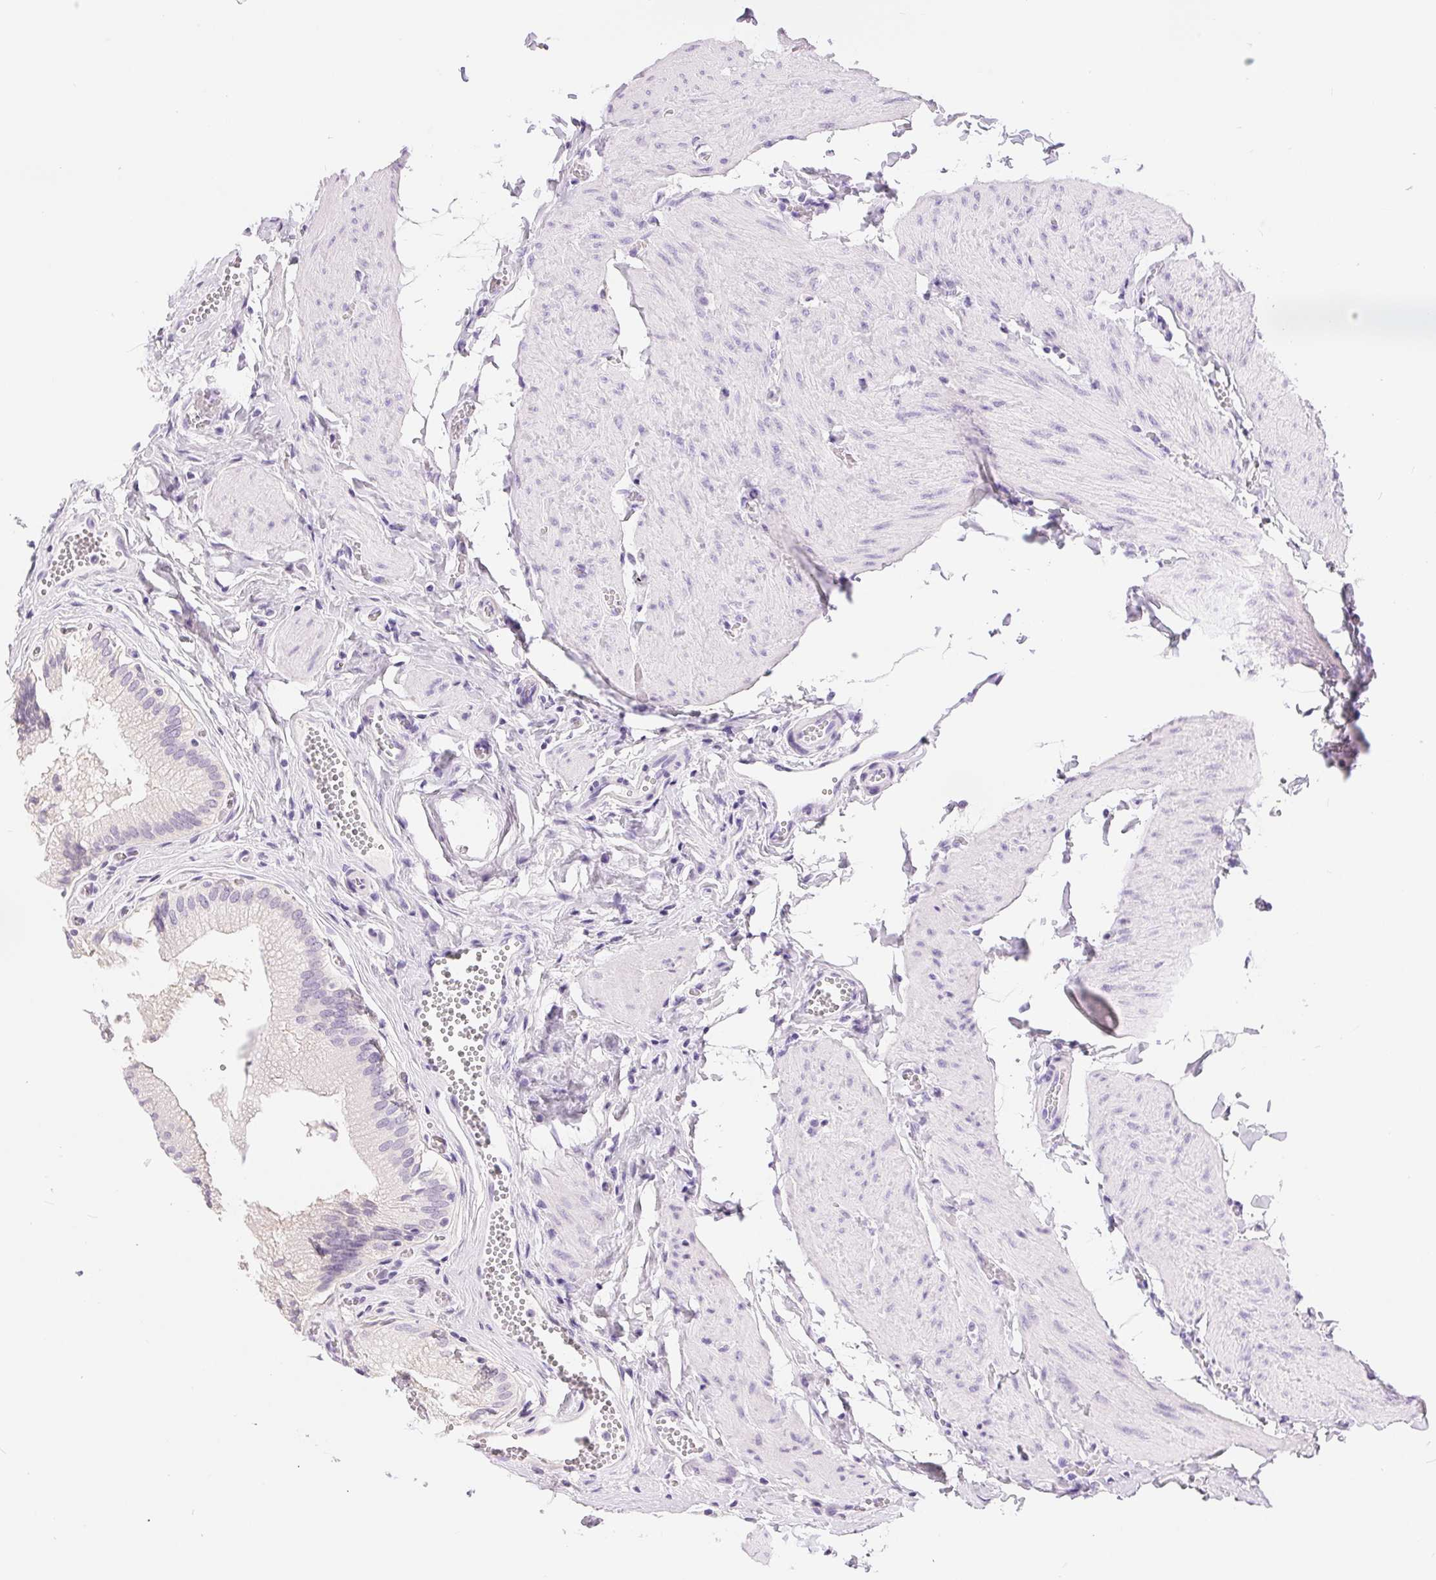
{"staining": {"intensity": "negative", "quantity": "none", "location": "none"}, "tissue": "gallbladder", "cell_type": "Glandular cells", "image_type": "normal", "snomed": [{"axis": "morphology", "description": "Normal tissue, NOS"}, {"axis": "topography", "description": "Gallbladder"}, {"axis": "topography", "description": "Peripheral nerve tissue"}], "caption": "Histopathology image shows no significant protein staining in glandular cells of normal gallbladder.", "gene": "XDH", "patient": {"sex": "male", "age": 17}}